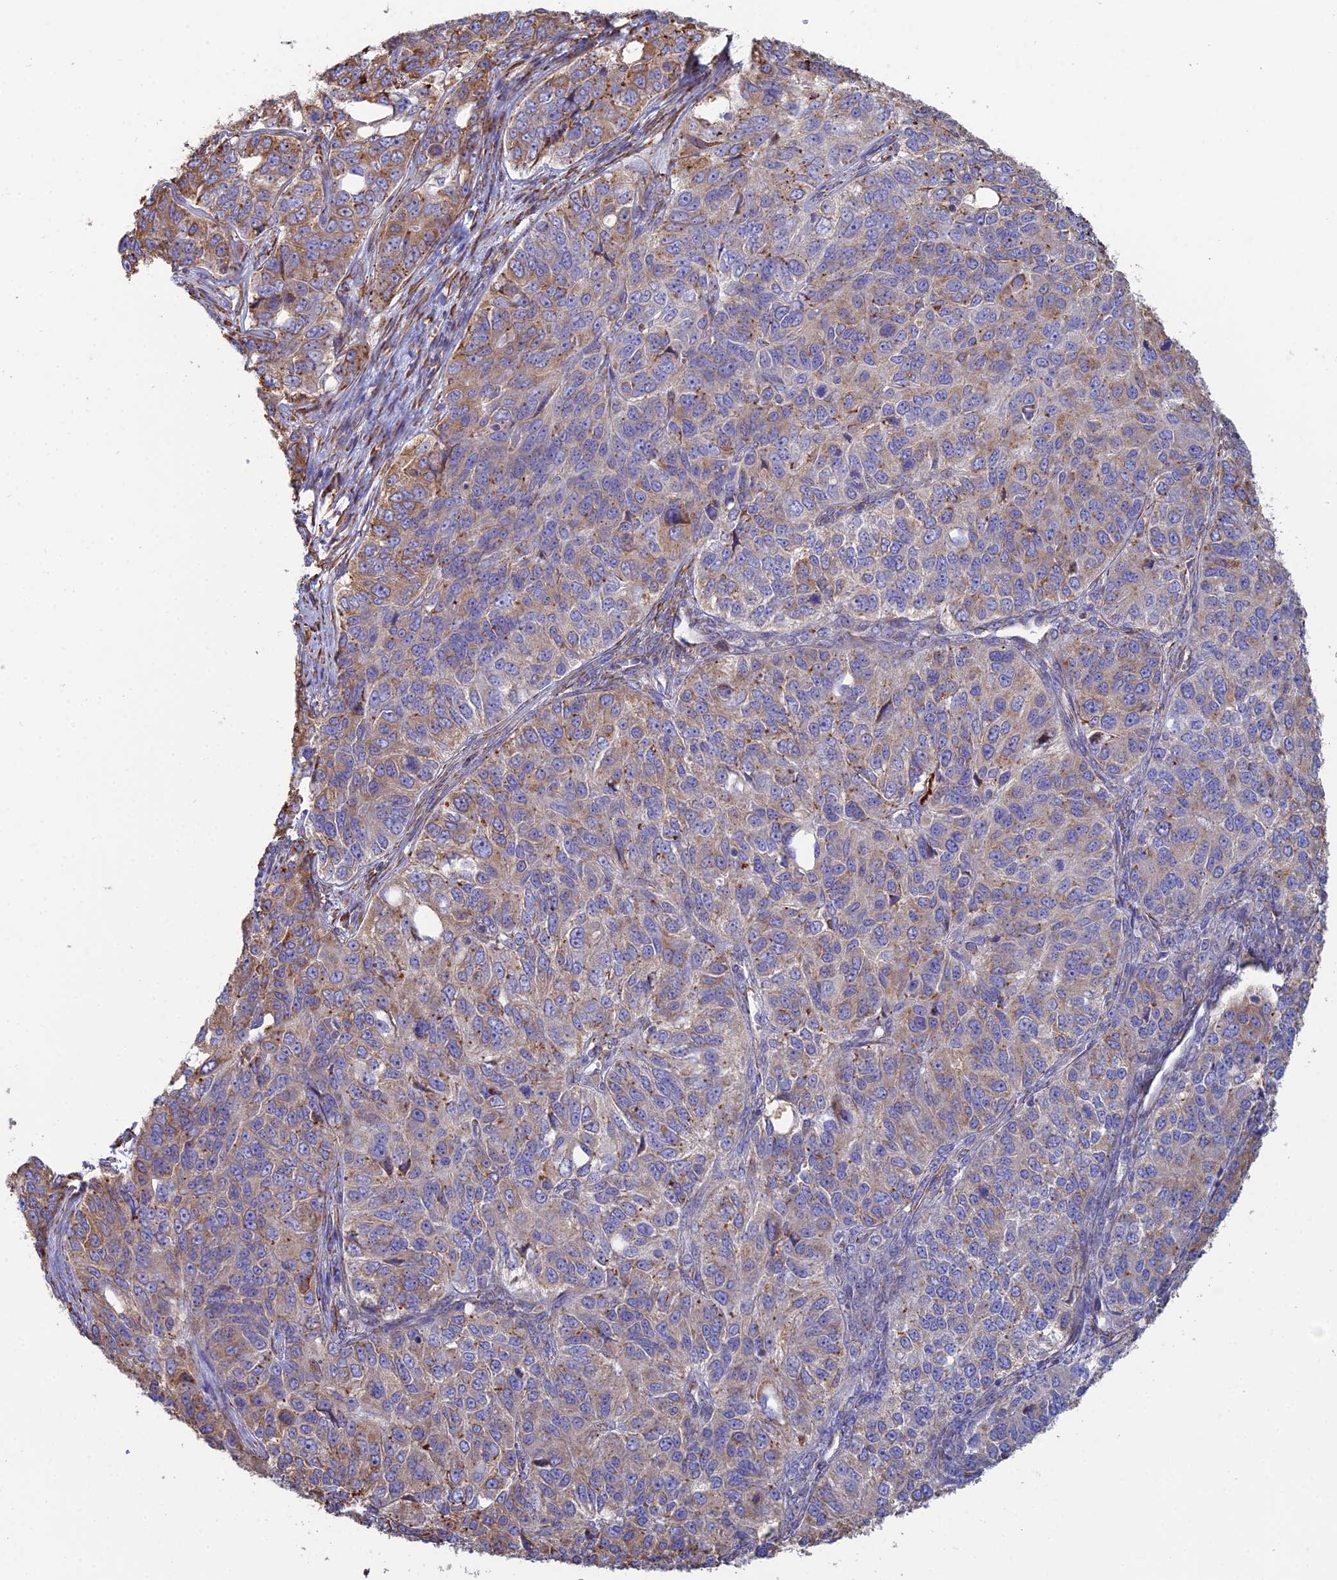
{"staining": {"intensity": "moderate", "quantity": "<25%", "location": "cytoplasmic/membranous"}, "tissue": "ovarian cancer", "cell_type": "Tumor cells", "image_type": "cancer", "snomed": [{"axis": "morphology", "description": "Carcinoma, endometroid"}, {"axis": "topography", "description": "Ovary"}], "caption": "This is a photomicrograph of immunohistochemistry staining of endometroid carcinoma (ovarian), which shows moderate positivity in the cytoplasmic/membranous of tumor cells.", "gene": "CLVS2", "patient": {"sex": "female", "age": 51}}